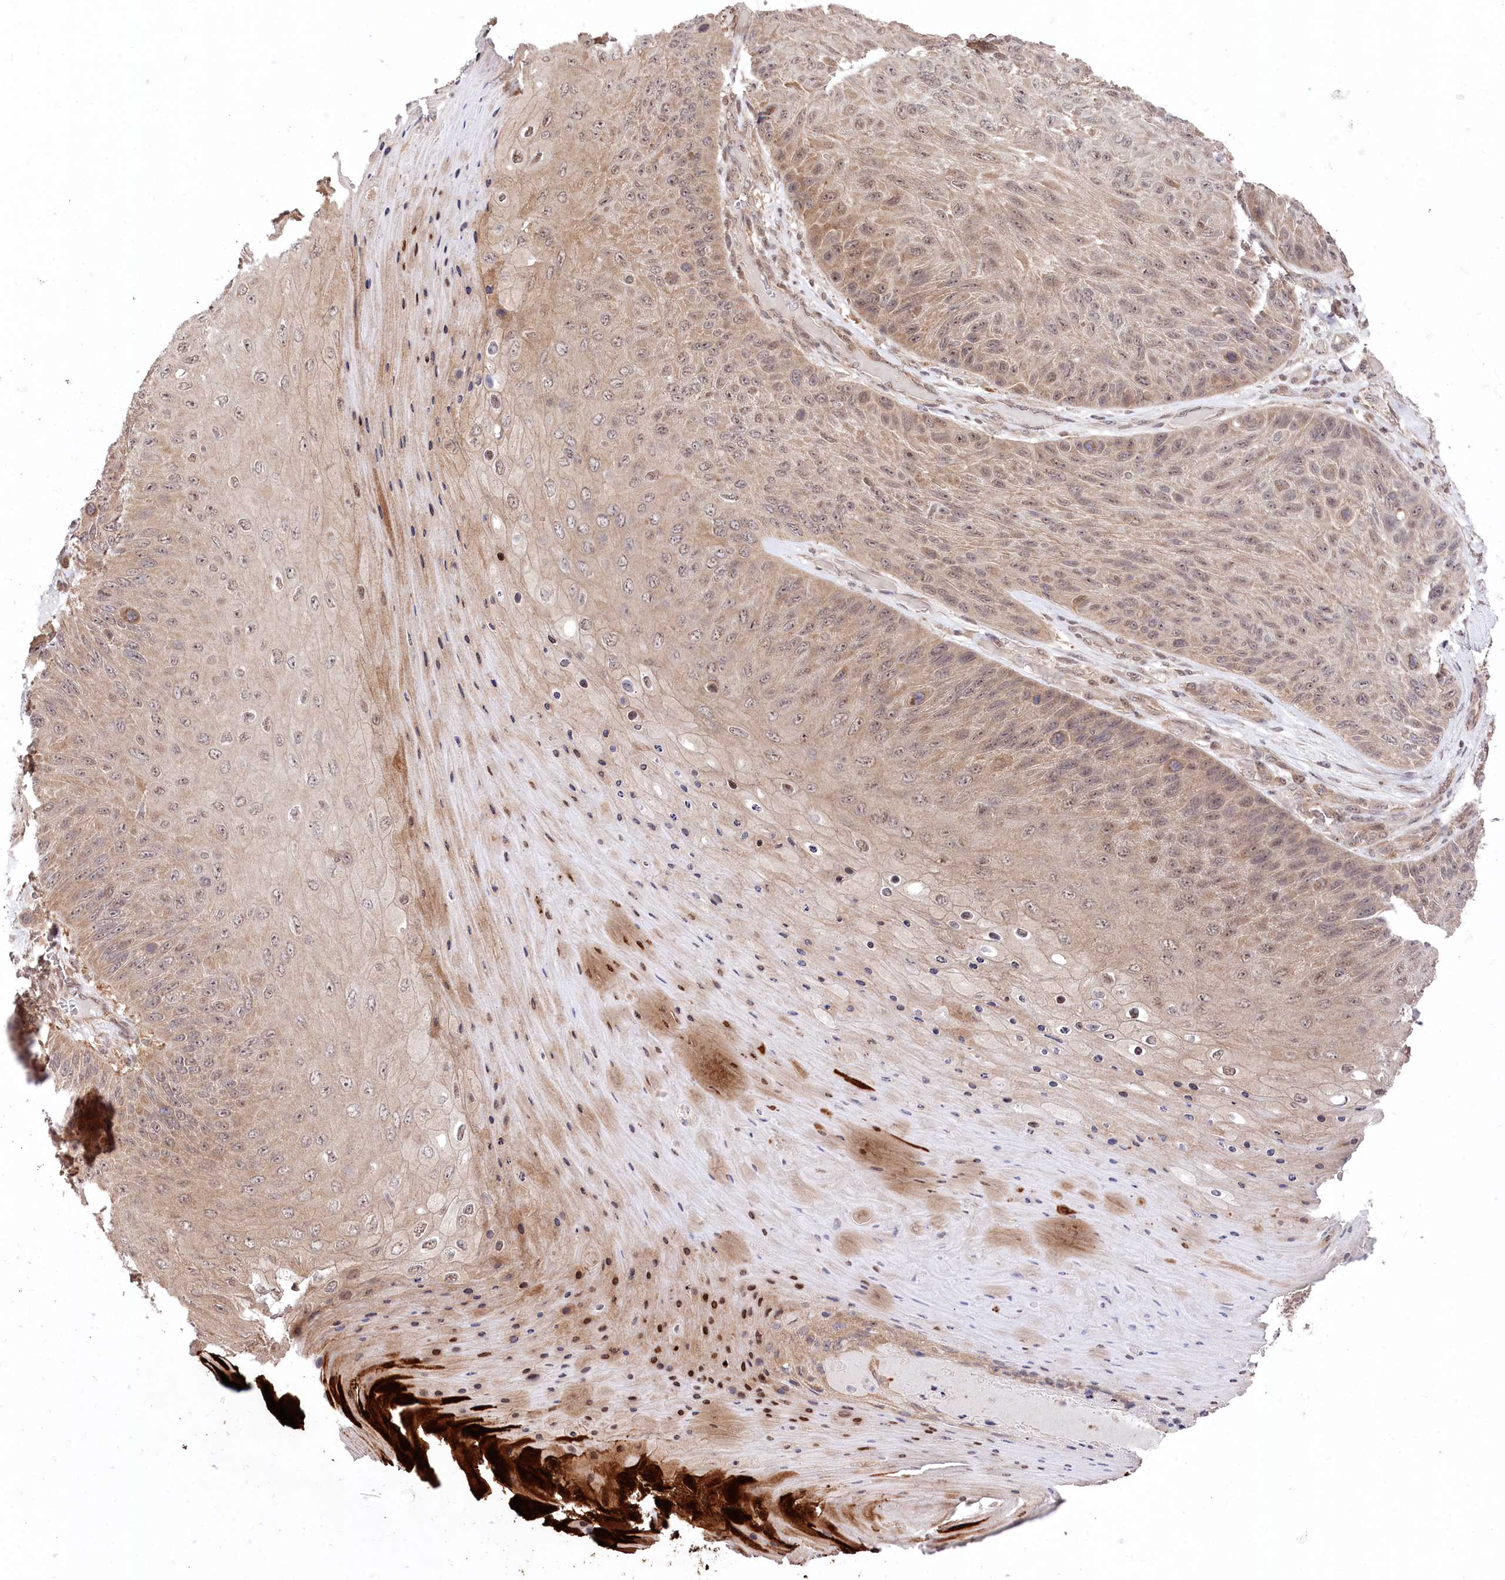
{"staining": {"intensity": "moderate", "quantity": "25%-75%", "location": "cytoplasmic/membranous,nuclear"}, "tissue": "skin cancer", "cell_type": "Tumor cells", "image_type": "cancer", "snomed": [{"axis": "morphology", "description": "Squamous cell carcinoma, NOS"}, {"axis": "topography", "description": "Skin"}], "caption": "Immunohistochemistry (IHC) (DAB (3,3'-diaminobenzidine)) staining of squamous cell carcinoma (skin) shows moderate cytoplasmic/membranous and nuclear protein positivity in about 25%-75% of tumor cells.", "gene": "CCSER2", "patient": {"sex": "female", "age": 88}}